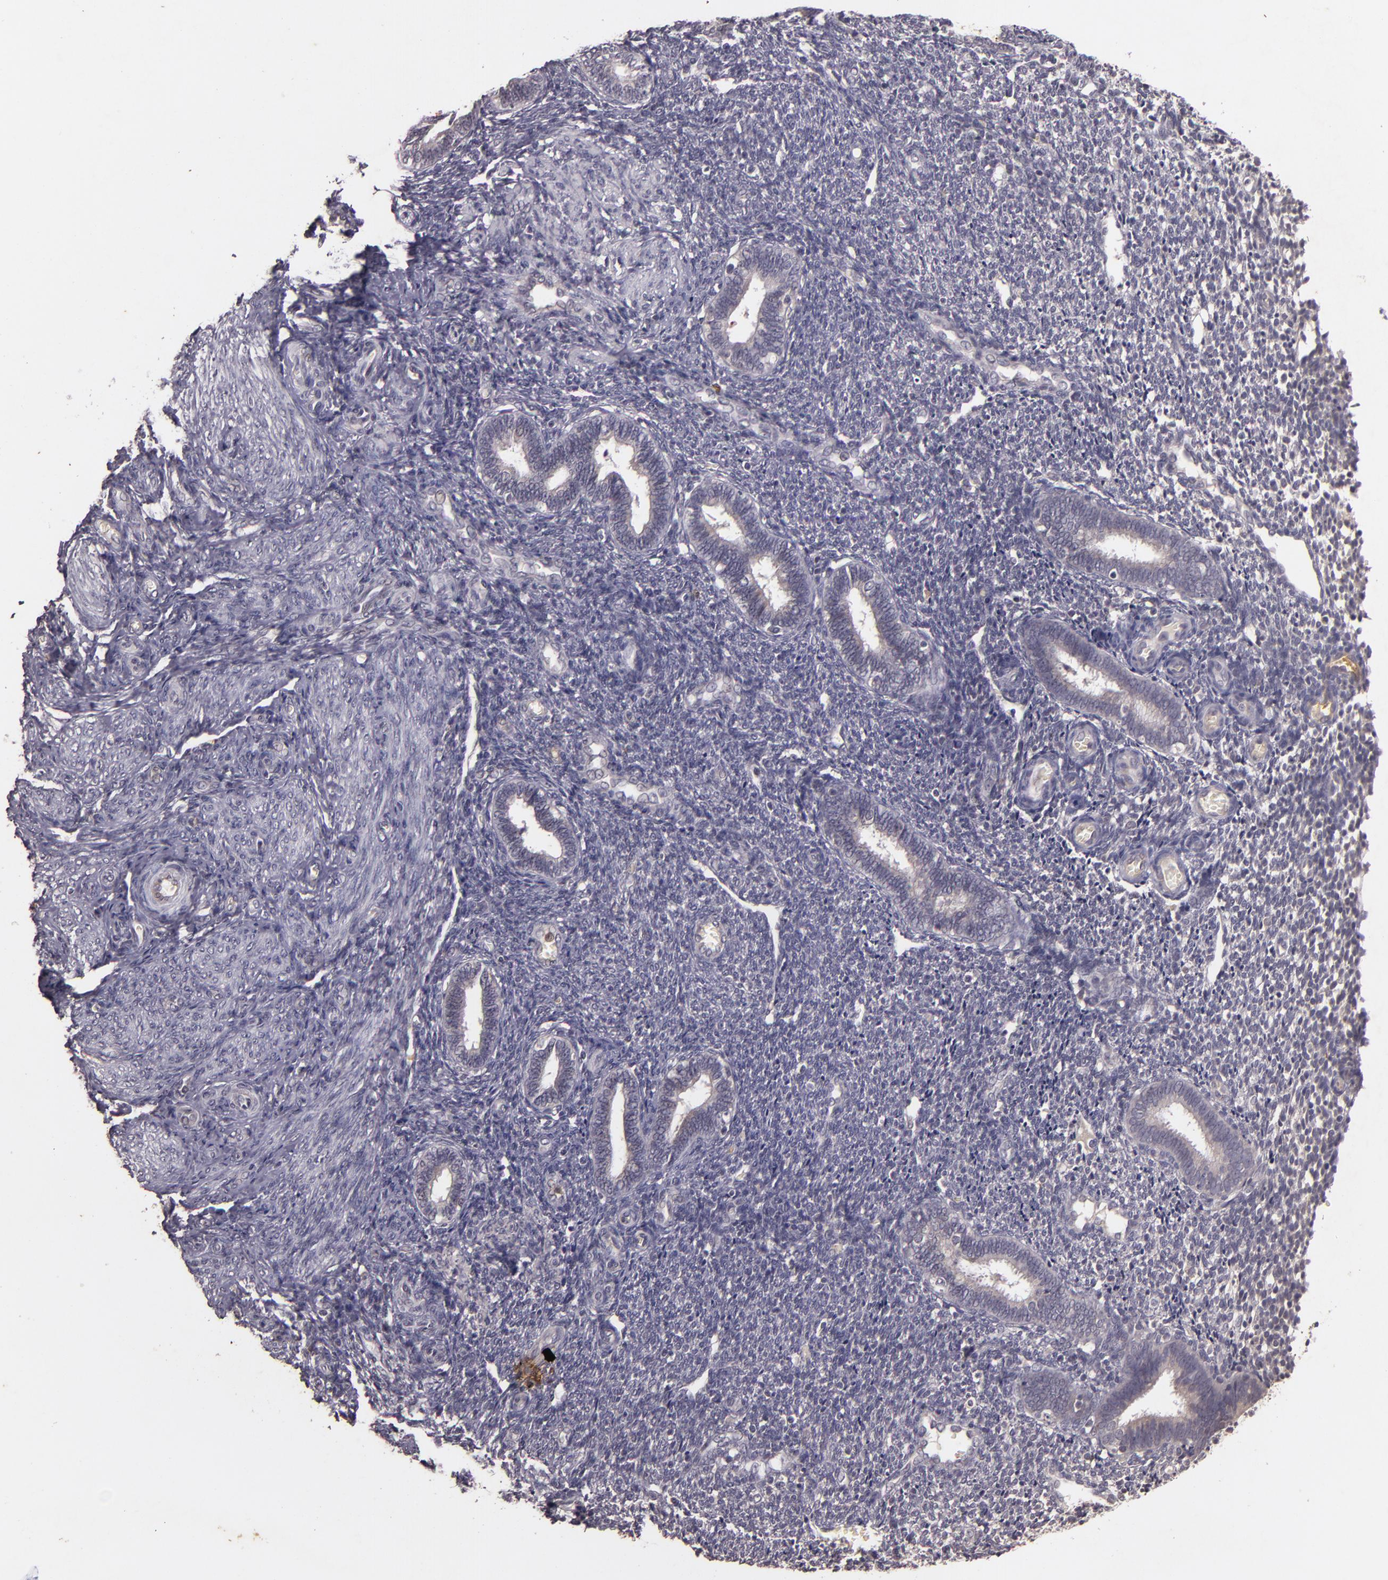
{"staining": {"intensity": "negative", "quantity": "none", "location": "none"}, "tissue": "endometrium", "cell_type": "Cells in endometrial stroma", "image_type": "normal", "snomed": [{"axis": "morphology", "description": "Normal tissue, NOS"}, {"axis": "topography", "description": "Endometrium"}], "caption": "Protein analysis of benign endometrium exhibits no significant staining in cells in endometrial stroma. Brightfield microscopy of IHC stained with DAB (brown) and hematoxylin (blue), captured at high magnification.", "gene": "TFF1", "patient": {"sex": "female", "age": 27}}